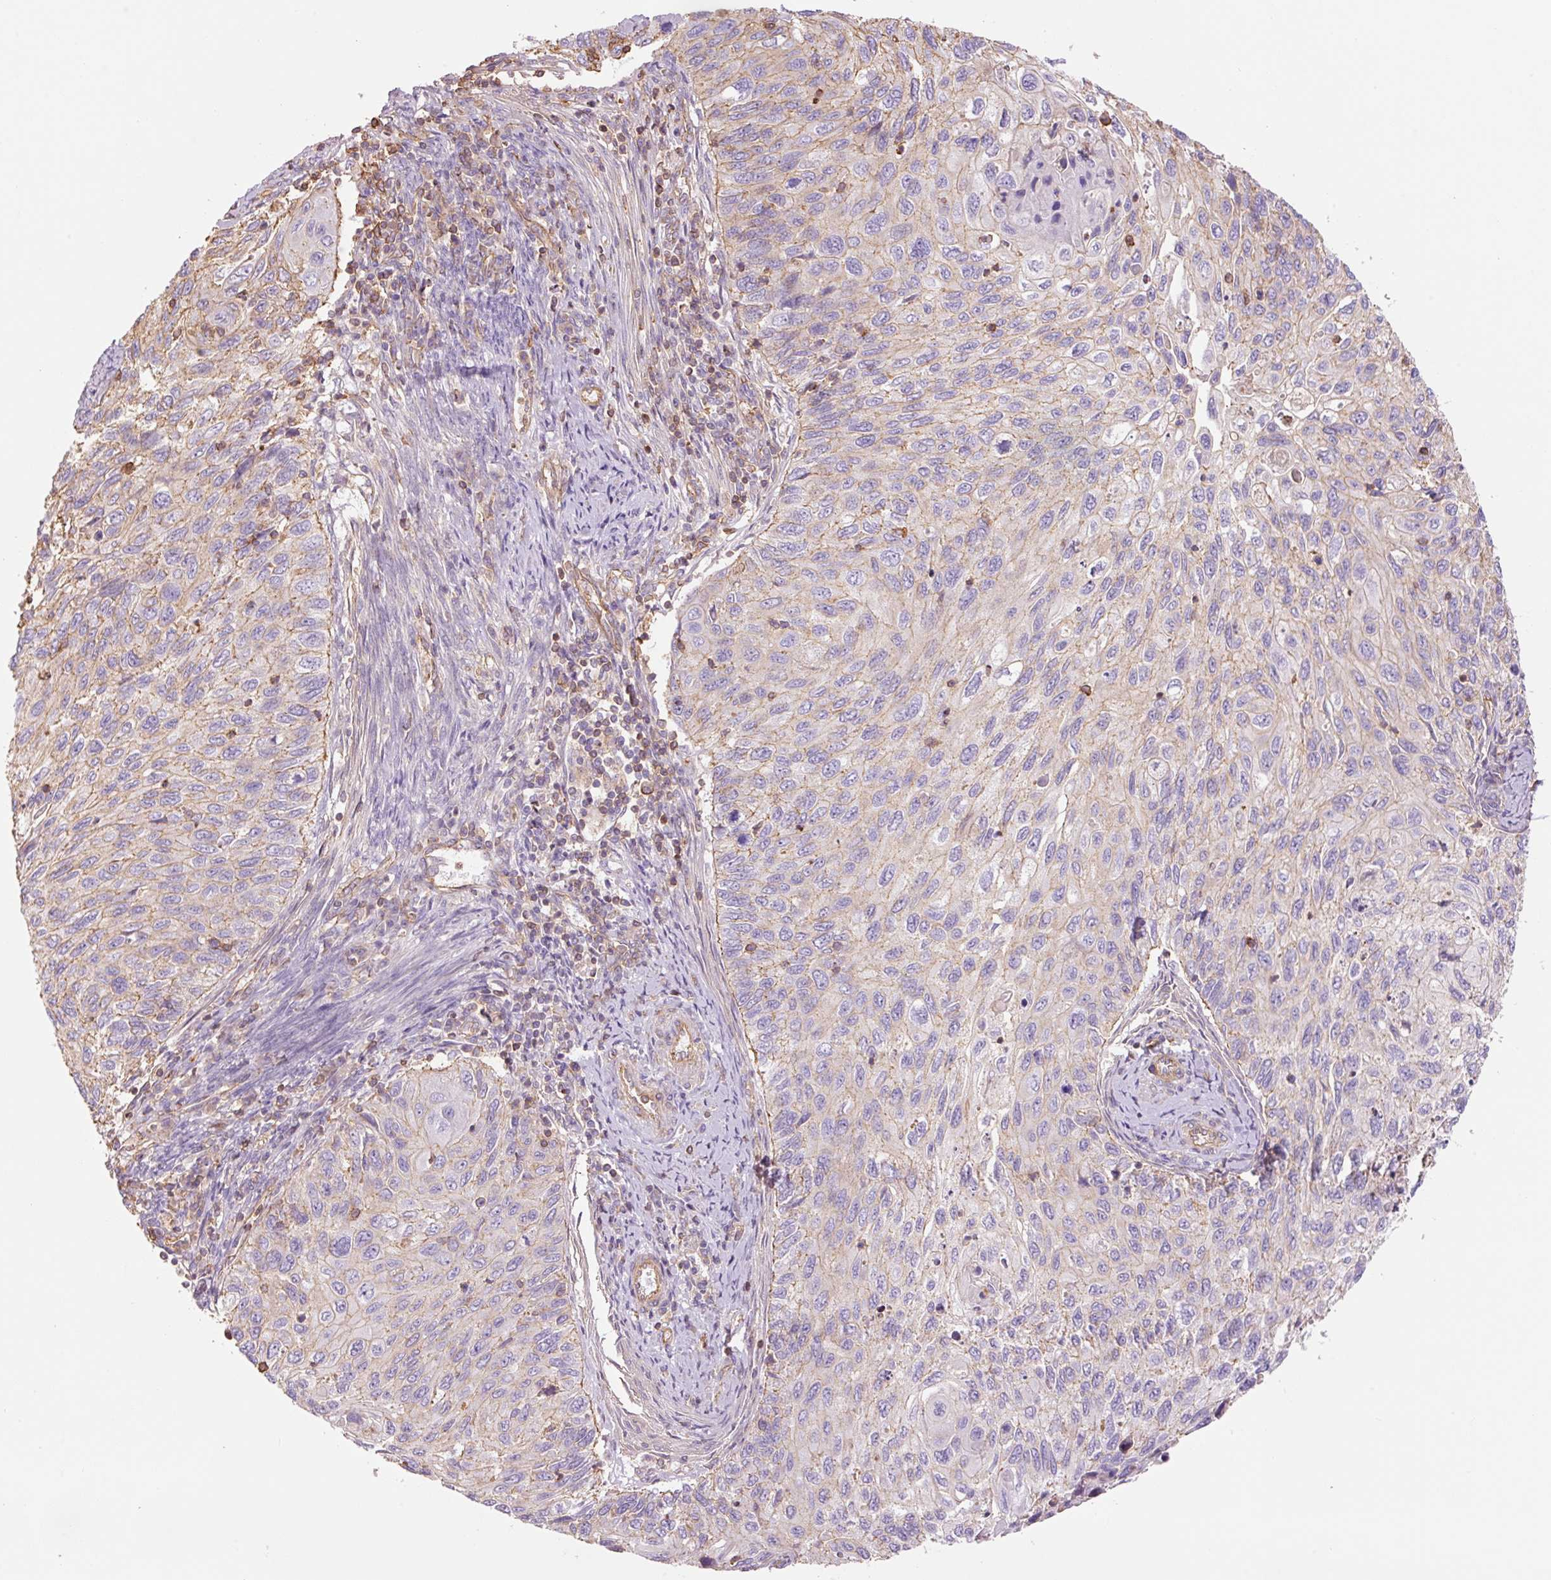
{"staining": {"intensity": "weak", "quantity": "<25%", "location": "cytoplasmic/membranous"}, "tissue": "cervical cancer", "cell_type": "Tumor cells", "image_type": "cancer", "snomed": [{"axis": "morphology", "description": "Squamous cell carcinoma, NOS"}, {"axis": "topography", "description": "Cervix"}], "caption": "Immunohistochemistry (IHC) histopathology image of neoplastic tissue: human squamous cell carcinoma (cervical) stained with DAB shows no significant protein positivity in tumor cells.", "gene": "PPP1R1B", "patient": {"sex": "female", "age": 70}}